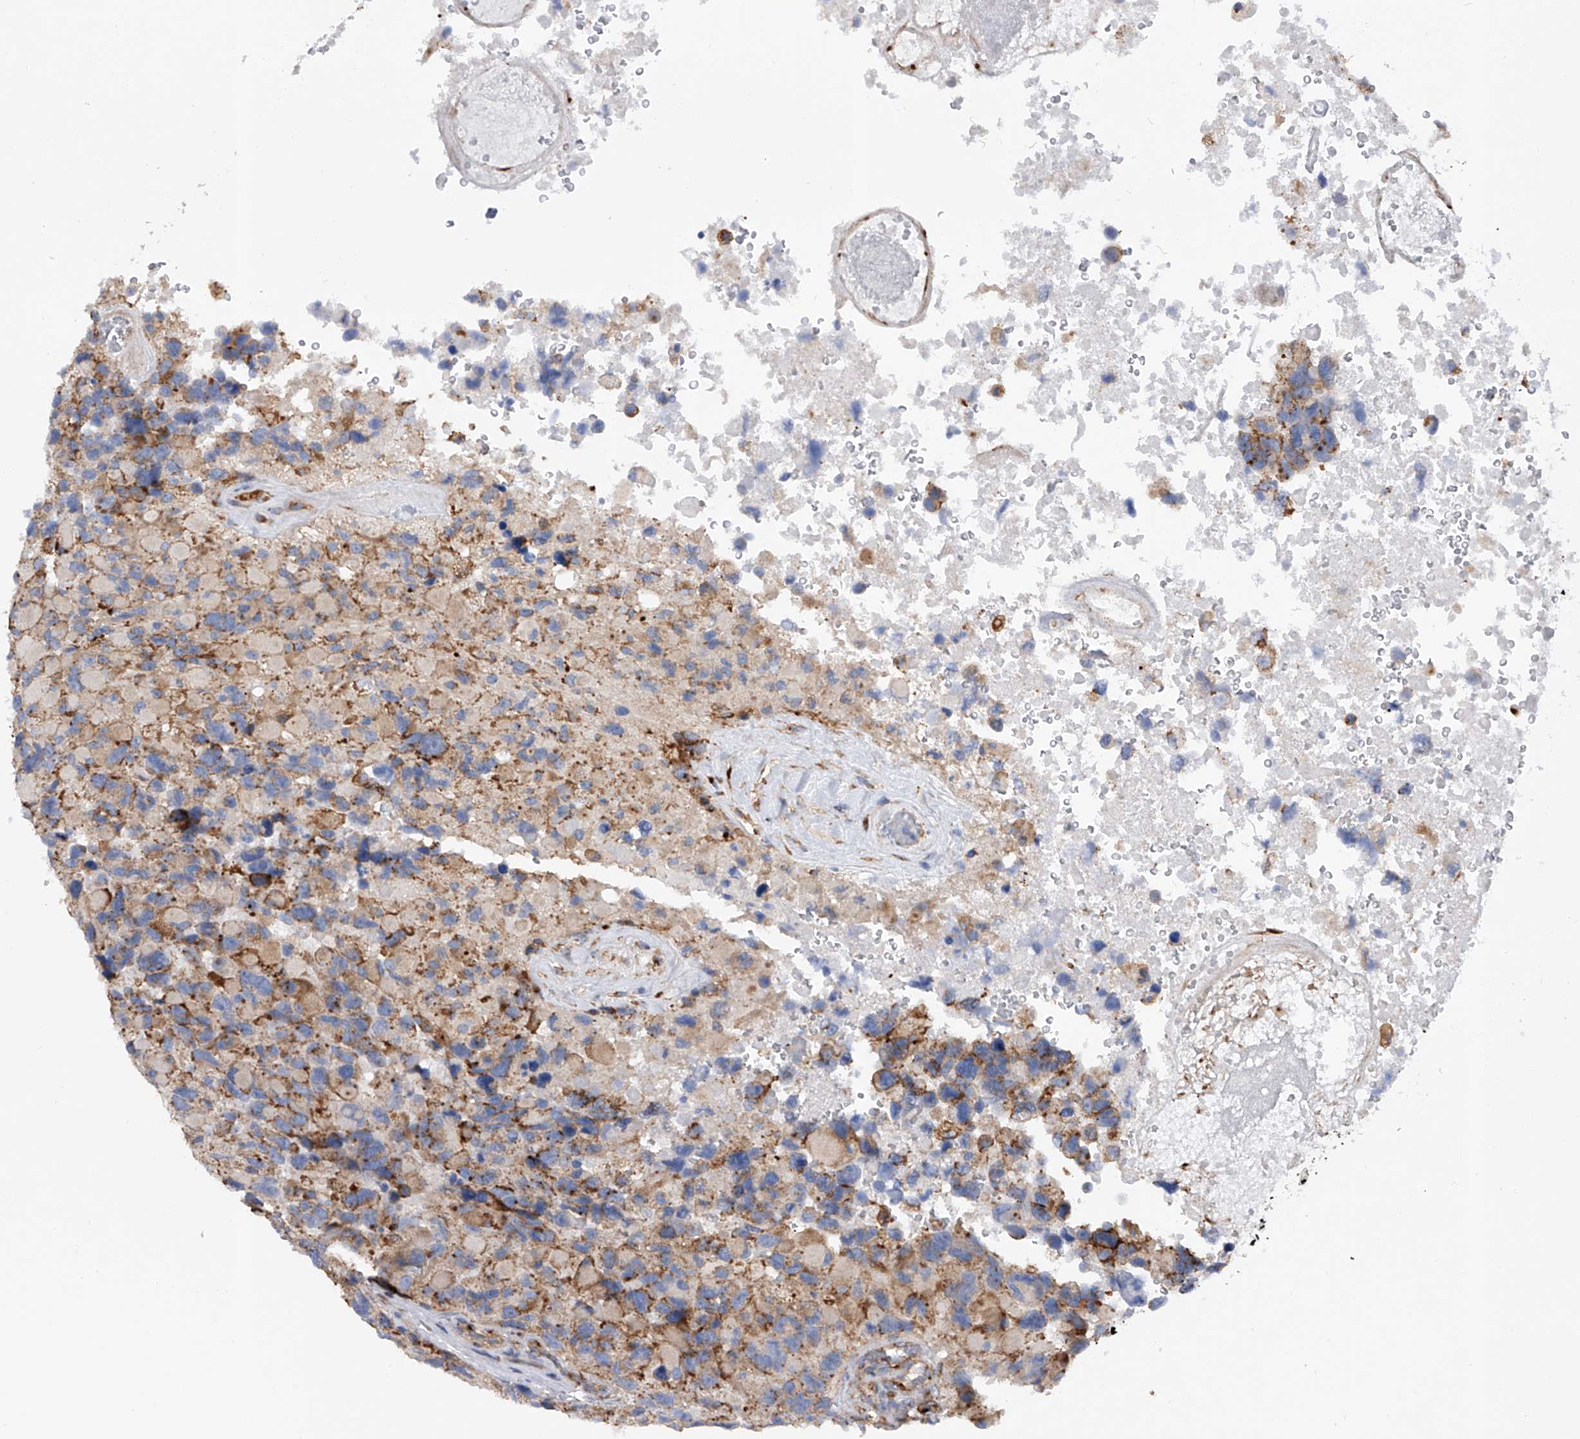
{"staining": {"intensity": "moderate", "quantity": "<25%", "location": "cytoplasmic/membranous"}, "tissue": "glioma", "cell_type": "Tumor cells", "image_type": "cancer", "snomed": [{"axis": "morphology", "description": "Glioma, malignant, High grade"}, {"axis": "topography", "description": "Brain"}], "caption": "Human malignant high-grade glioma stained for a protein (brown) exhibits moderate cytoplasmic/membranous positive staining in about <25% of tumor cells.", "gene": "PDSS2", "patient": {"sex": "male", "age": 69}}